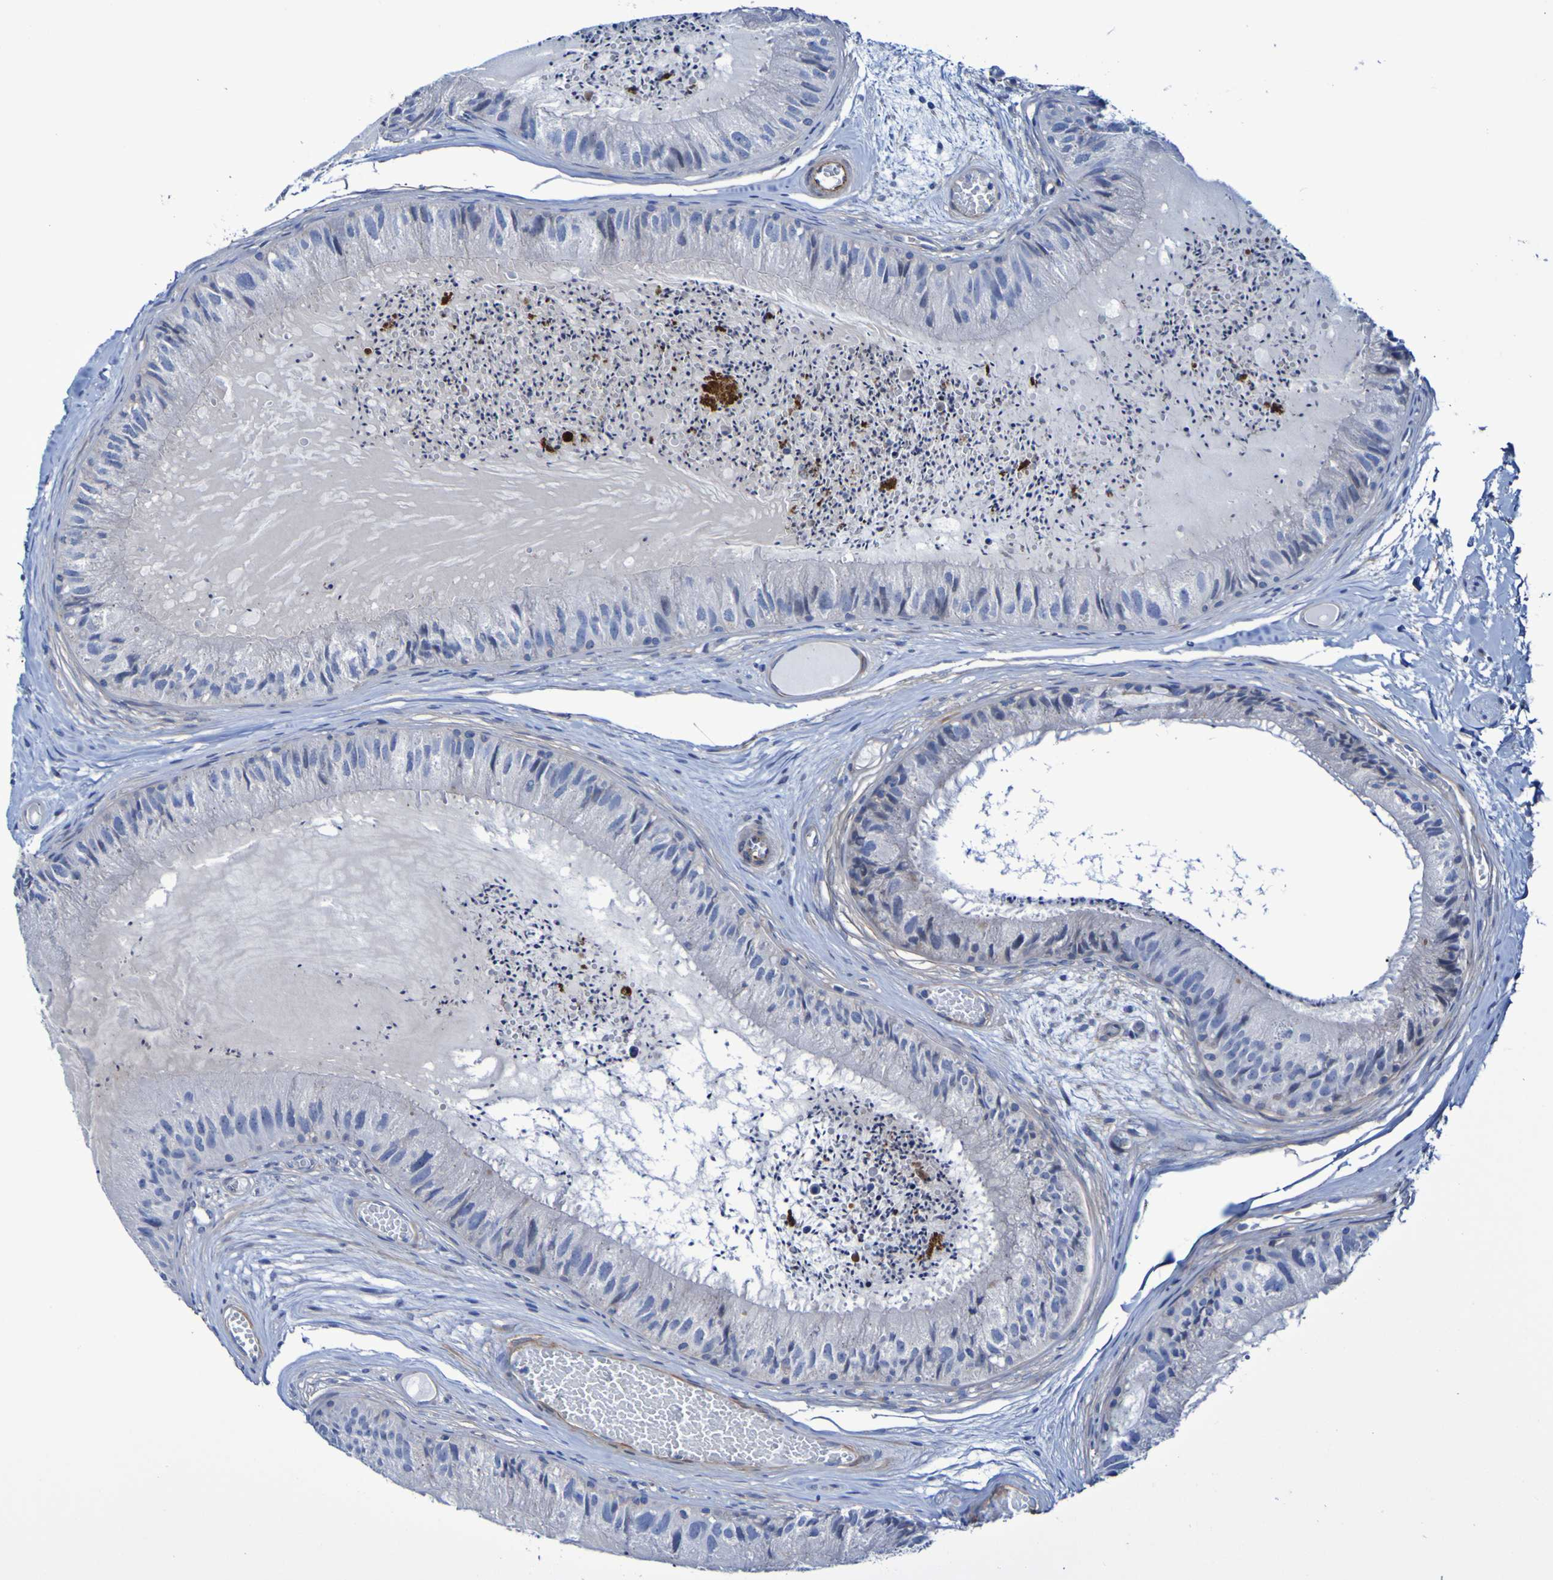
{"staining": {"intensity": "negative", "quantity": "none", "location": "none"}, "tissue": "epididymis", "cell_type": "Glandular cells", "image_type": "normal", "snomed": [{"axis": "morphology", "description": "Normal tissue, NOS"}, {"axis": "topography", "description": "Epididymis"}], "caption": "Immunohistochemistry of benign human epididymis shows no positivity in glandular cells. Brightfield microscopy of immunohistochemistry (IHC) stained with DAB (3,3'-diaminobenzidine) (brown) and hematoxylin (blue), captured at high magnification.", "gene": "LPP", "patient": {"sex": "male", "age": 31}}